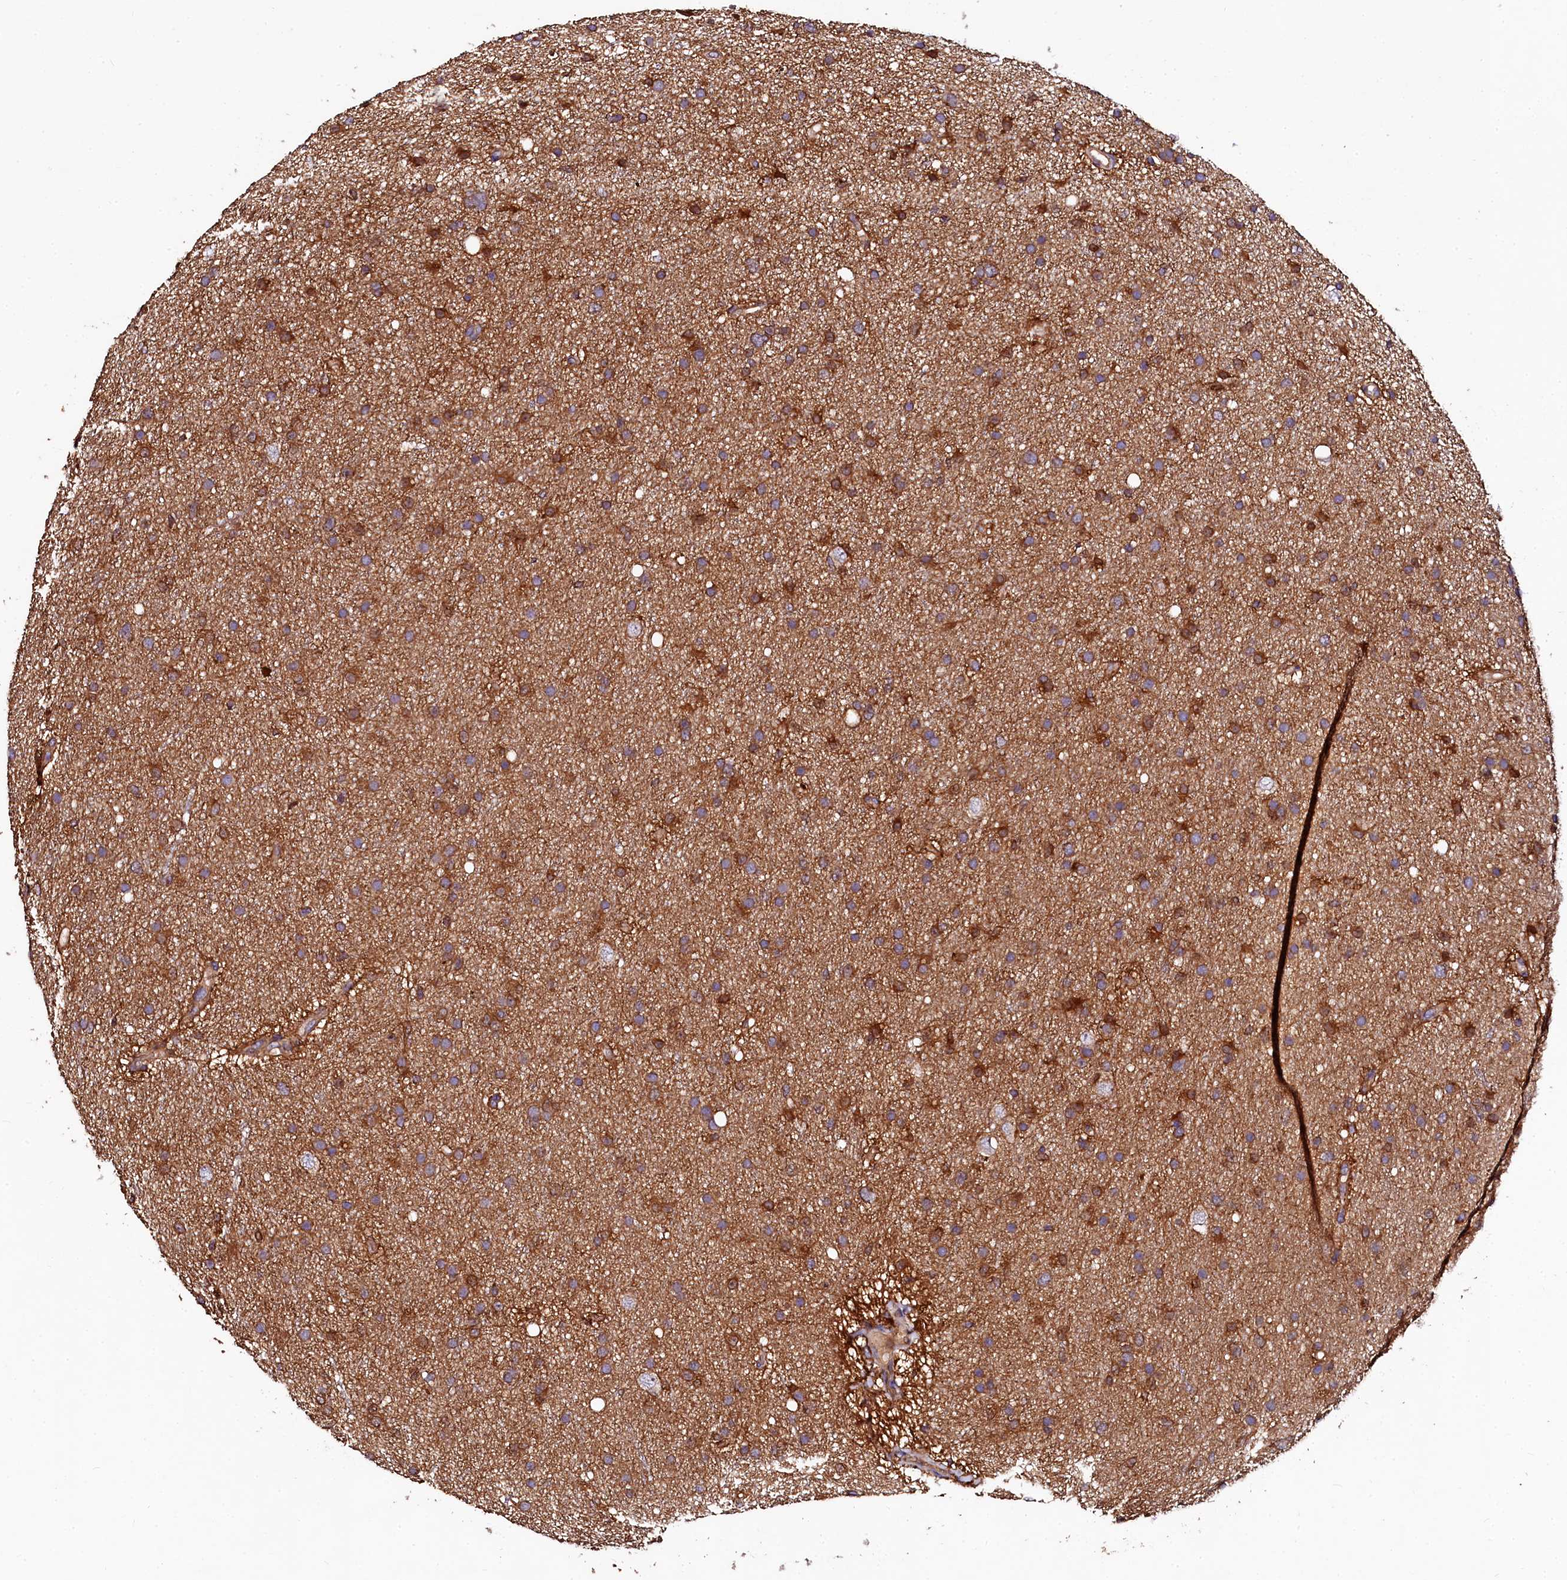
{"staining": {"intensity": "moderate", "quantity": ">75%", "location": "cytoplasmic/membranous"}, "tissue": "glioma", "cell_type": "Tumor cells", "image_type": "cancer", "snomed": [{"axis": "morphology", "description": "Glioma, malignant, Low grade"}, {"axis": "topography", "description": "Cerebral cortex"}], "caption": "Immunohistochemical staining of human glioma exhibits moderate cytoplasmic/membranous protein expression in about >75% of tumor cells. The staining was performed using DAB, with brown indicating positive protein expression. Nuclei are stained blue with hematoxylin.", "gene": "APPL2", "patient": {"sex": "female", "age": 39}}